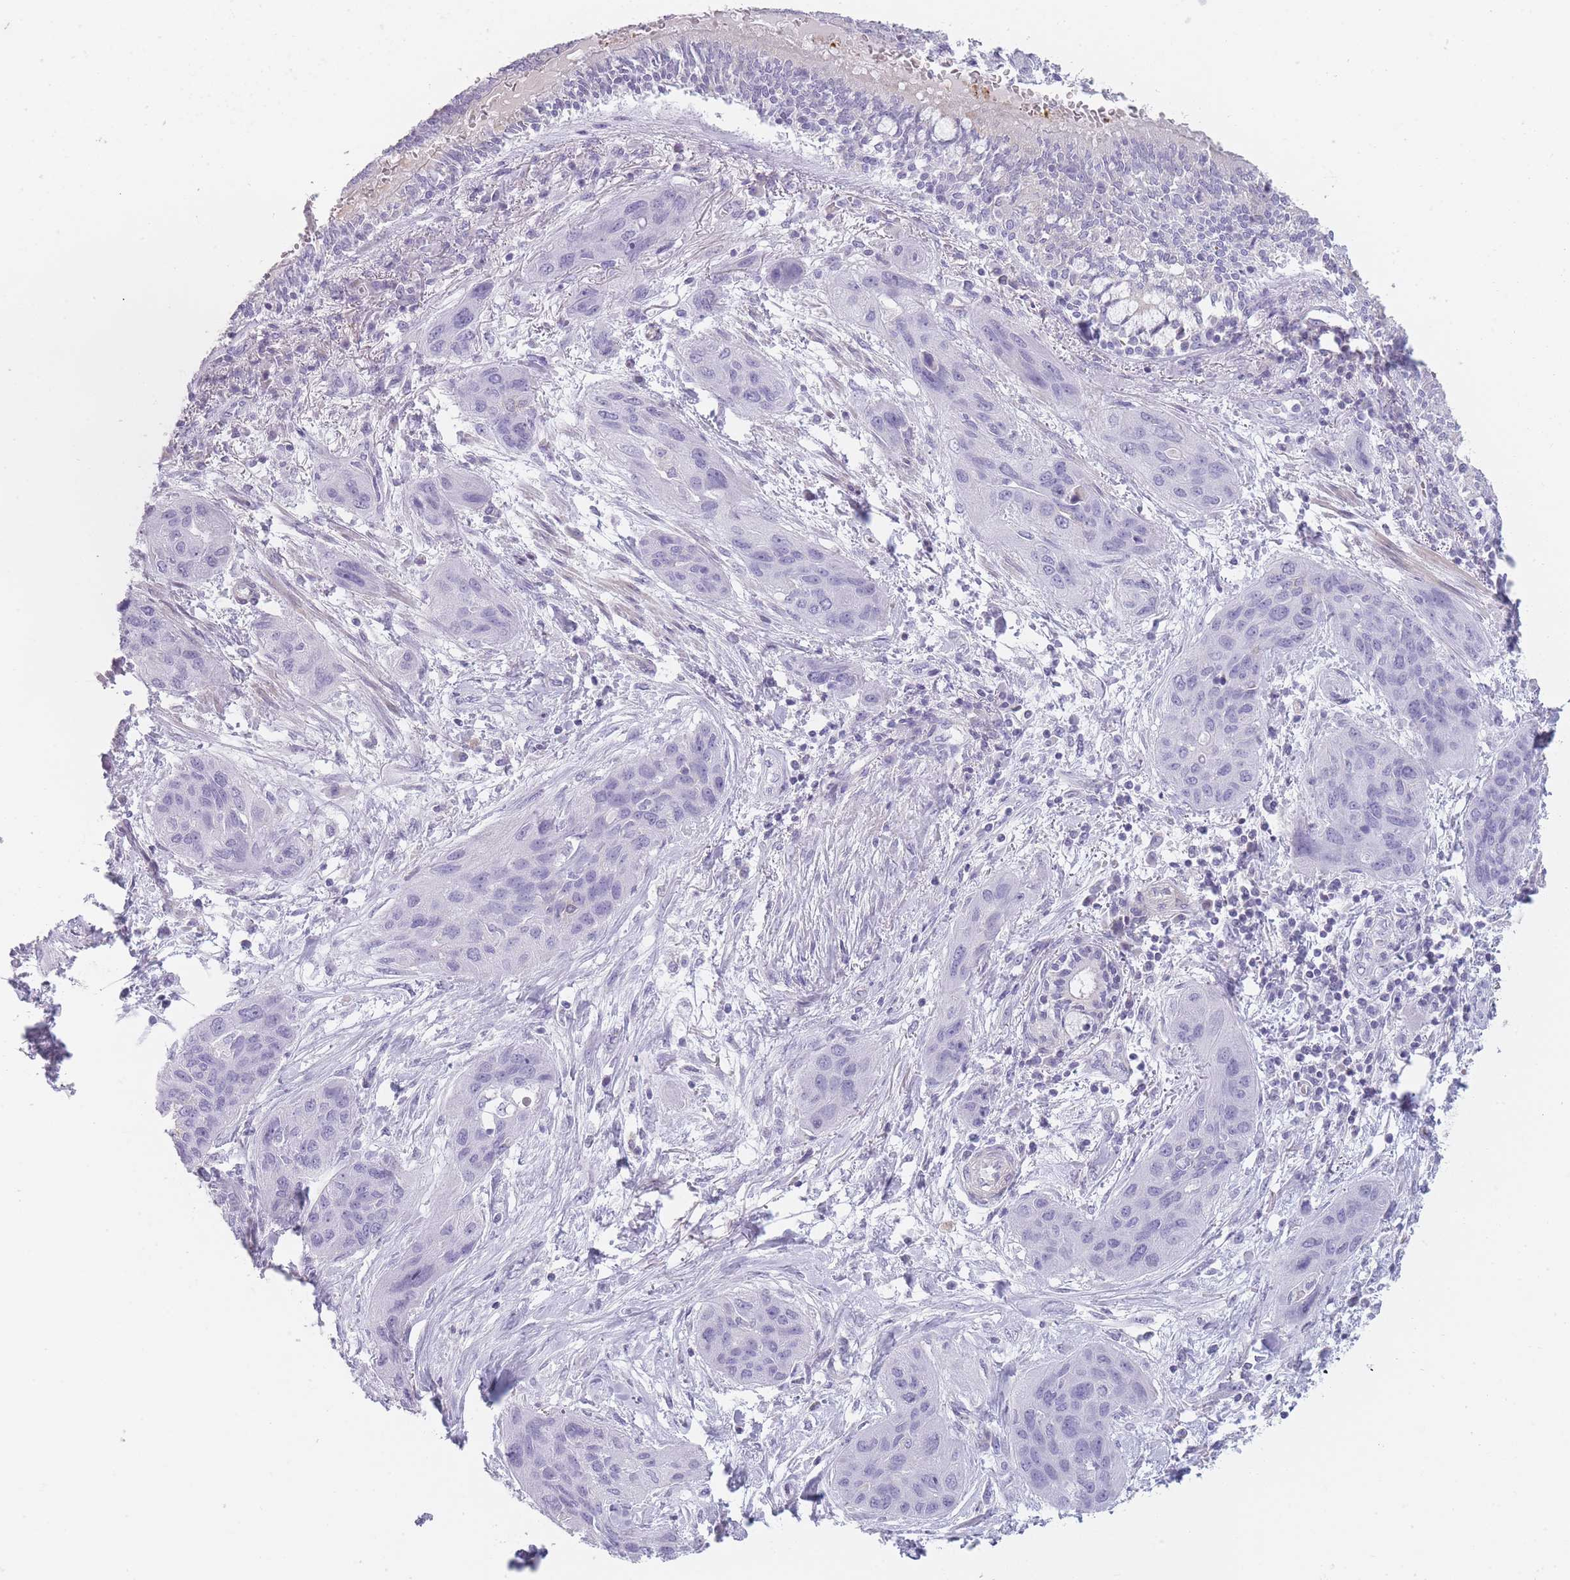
{"staining": {"intensity": "negative", "quantity": "none", "location": "none"}, "tissue": "lung cancer", "cell_type": "Tumor cells", "image_type": "cancer", "snomed": [{"axis": "morphology", "description": "Squamous cell carcinoma, NOS"}, {"axis": "topography", "description": "Lung"}], "caption": "IHC micrograph of neoplastic tissue: lung cancer (squamous cell carcinoma) stained with DAB (3,3'-diaminobenzidine) displays no significant protein staining in tumor cells.", "gene": "GGT1", "patient": {"sex": "female", "age": 70}}